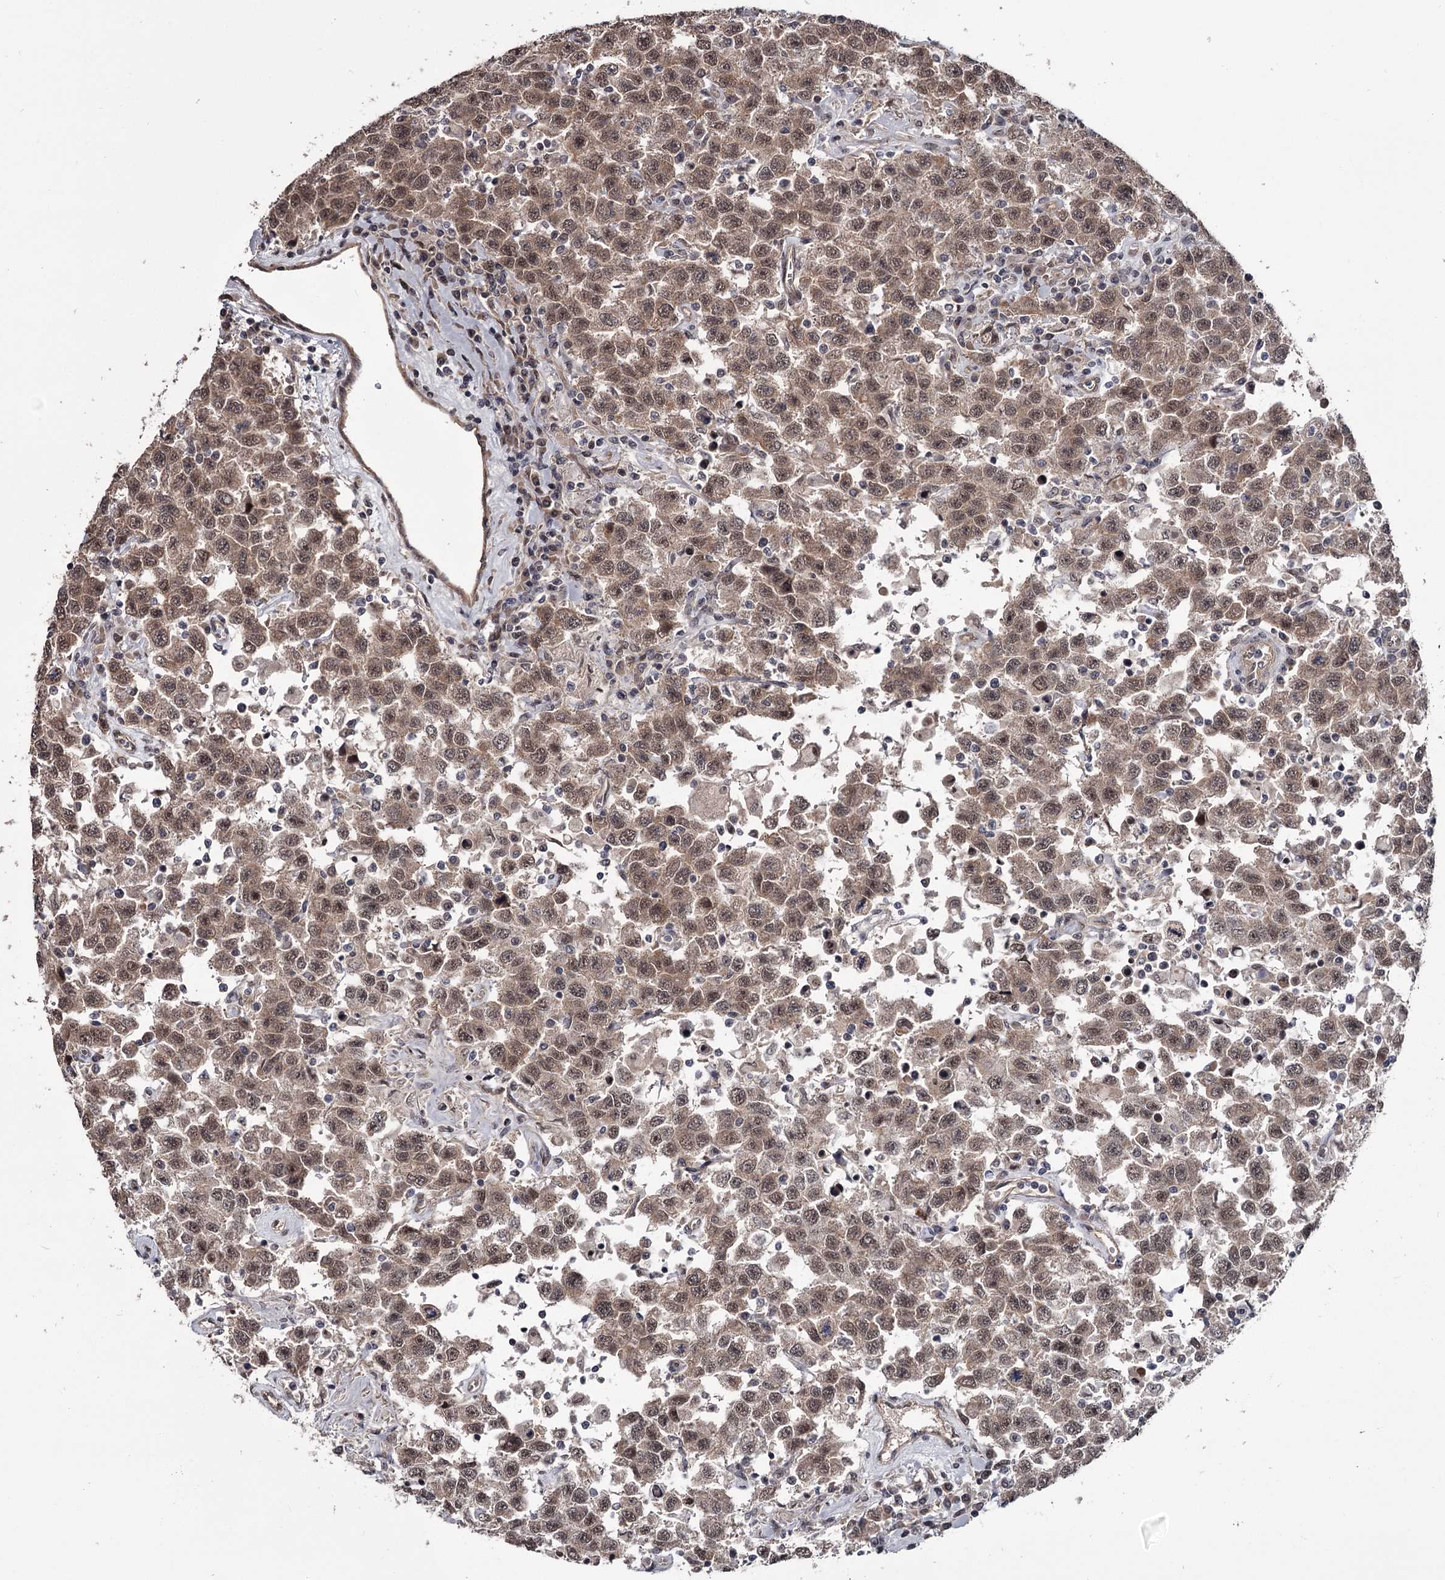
{"staining": {"intensity": "moderate", "quantity": ">75%", "location": "cytoplasmic/membranous,nuclear"}, "tissue": "testis cancer", "cell_type": "Tumor cells", "image_type": "cancer", "snomed": [{"axis": "morphology", "description": "Seminoma, NOS"}, {"axis": "topography", "description": "Testis"}], "caption": "Immunohistochemistry (DAB) staining of testis seminoma demonstrates moderate cytoplasmic/membranous and nuclear protein positivity in approximately >75% of tumor cells. The protein is stained brown, and the nuclei are stained in blue (DAB IHC with brightfield microscopy, high magnification).", "gene": "CDC42EP2", "patient": {"sex": "male", "age": 41}}